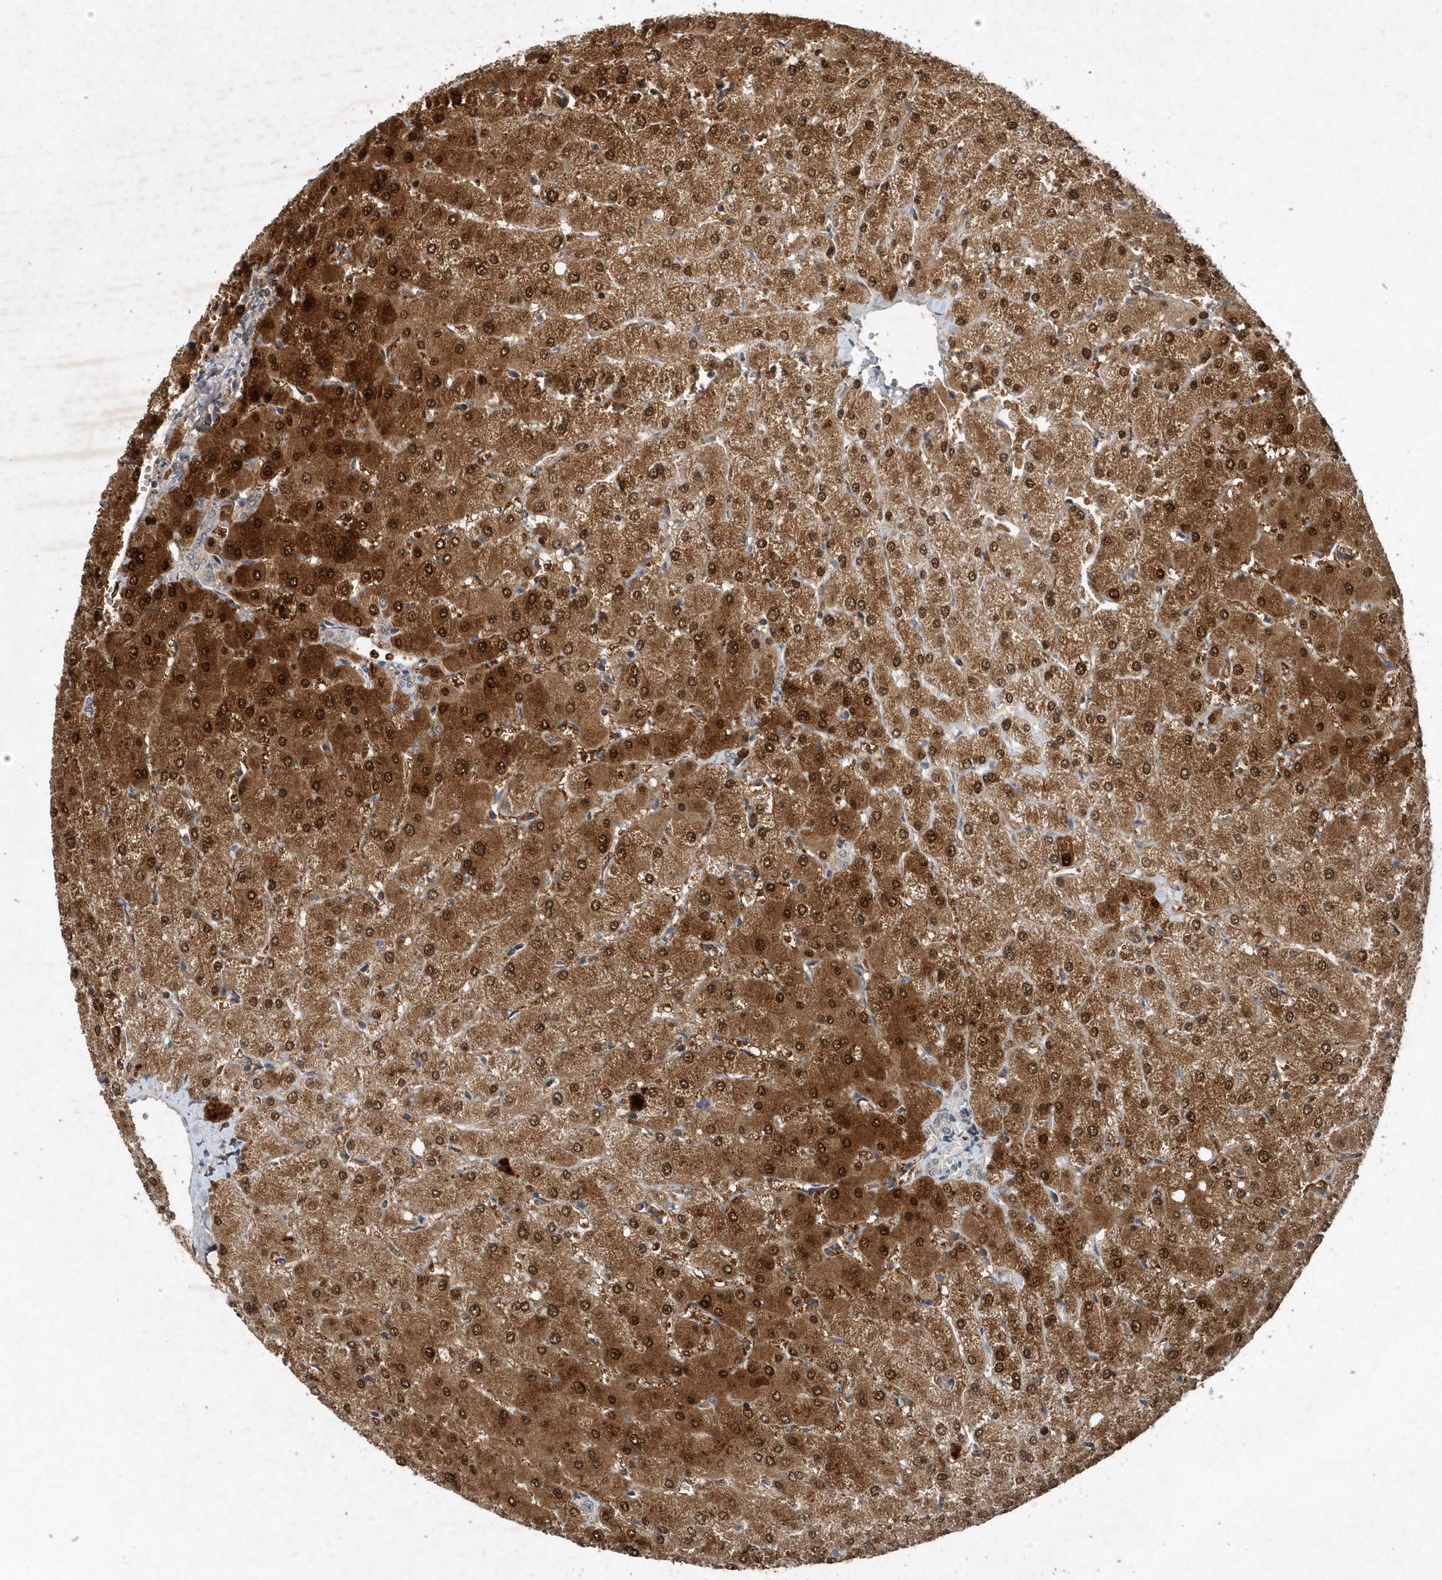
{"staining": {"intensity": "negative", "quantity": "none", "location": "none"}, "tissue": "liver", "cell_type": "Cholangiocytes", "image_type": "normal", "snomed": [{"axis": "morphology", "description": "Normal tissue, NOS"}, {"axis": "topography", "description": "Liver"}], "caption": "IHC of normal human liver demonstrates no staining in cholangiocytes. (DAB (3,3'-diaminobenzidine) immunohistochemistry with hematoxylin counter stain).", "gene": "SCFD2", "patient": {"sex": "female", "age": 54}}